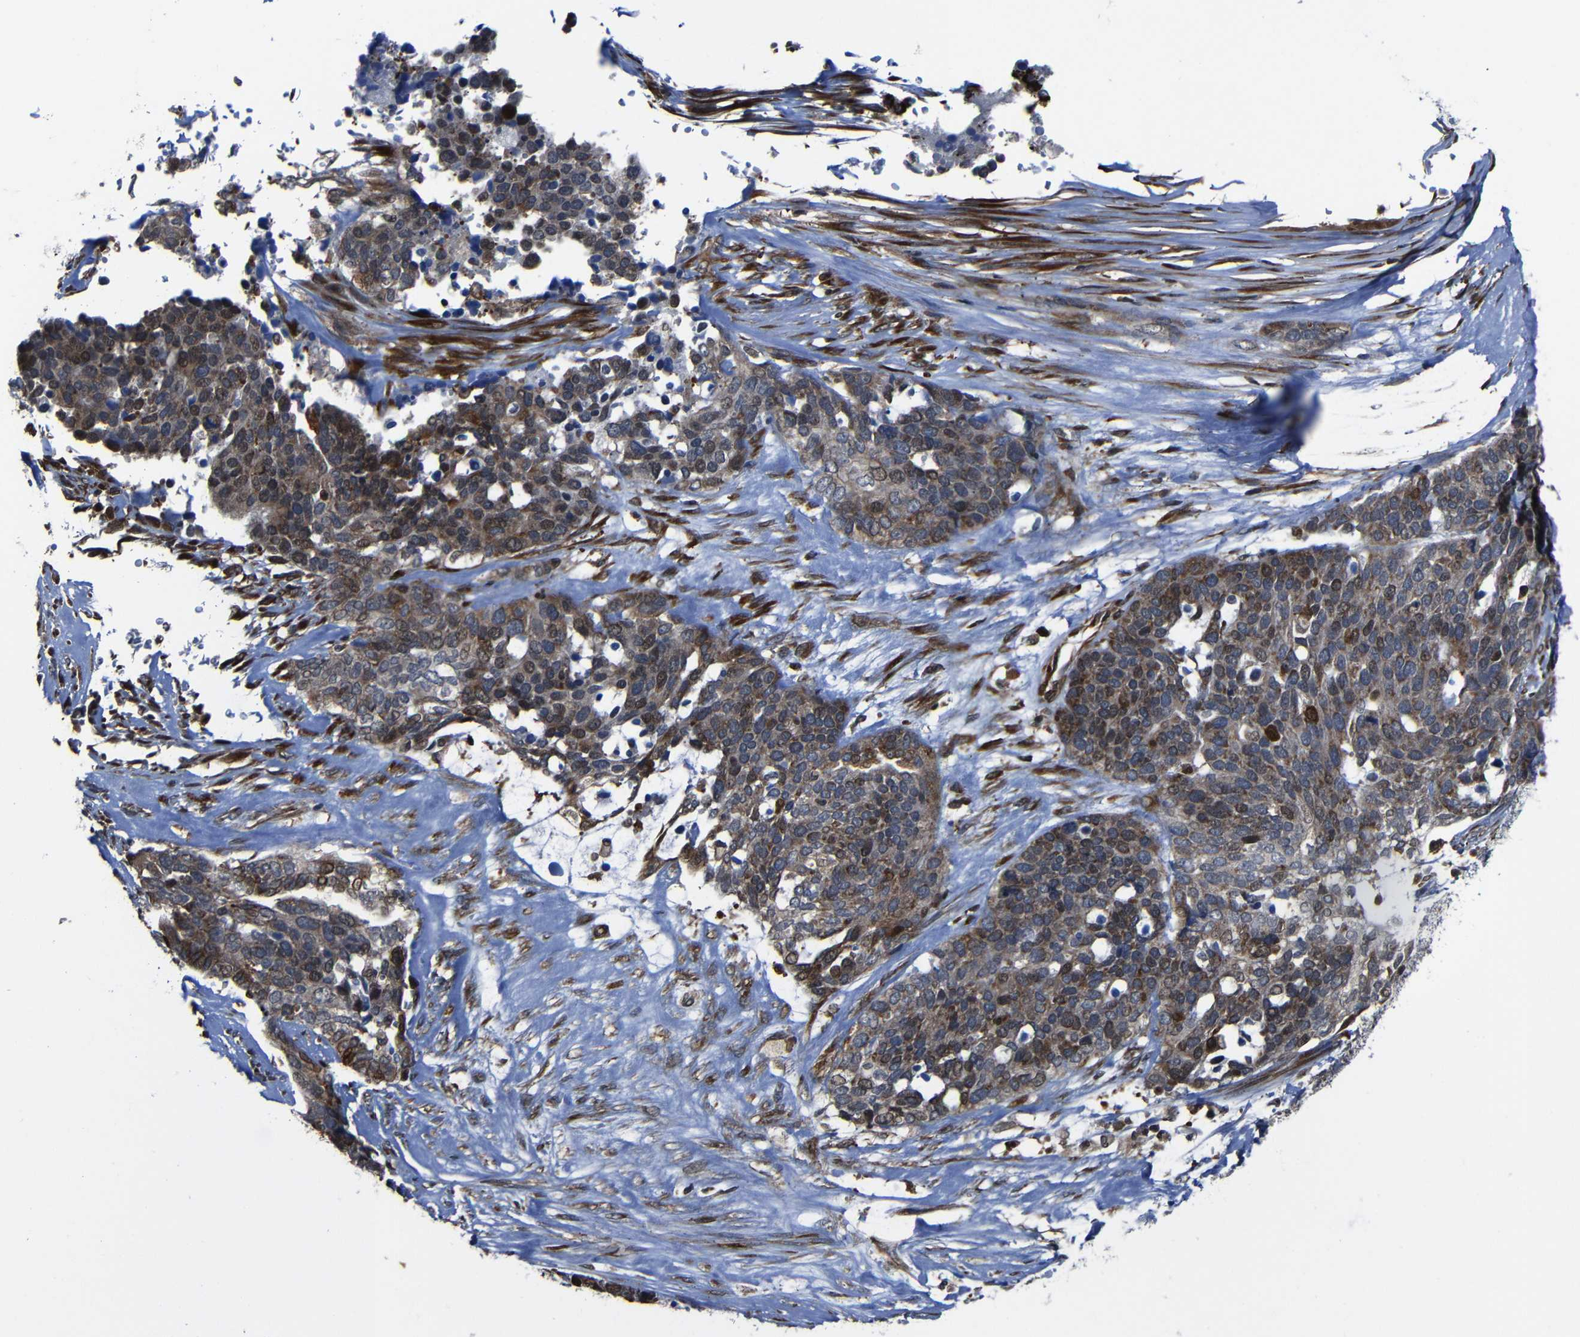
{"staining": {"intensity": "moderate", "quantity": ">75%", "location": "cytoplasmic/membranous"}, "tissue": "ovarian cancer", "cell_type": "Tumor cells", "image_type": "cancer", "snomed": [{"axis": "morphology", "description": "Cystadenocarcinoma, serous, NOS"}, {"axis": "topography", "description": "Ovary"}], "caption": "Immunohistochemical staining of ovarian cancer exhibits moderate cytoplasmic/membranous protein staining in about >75% of tumor cells. (IHC, brightfield microscopy, high magnification).", "gene": "KIAA0513", "patient": {"sex": "female", "age": 44}}